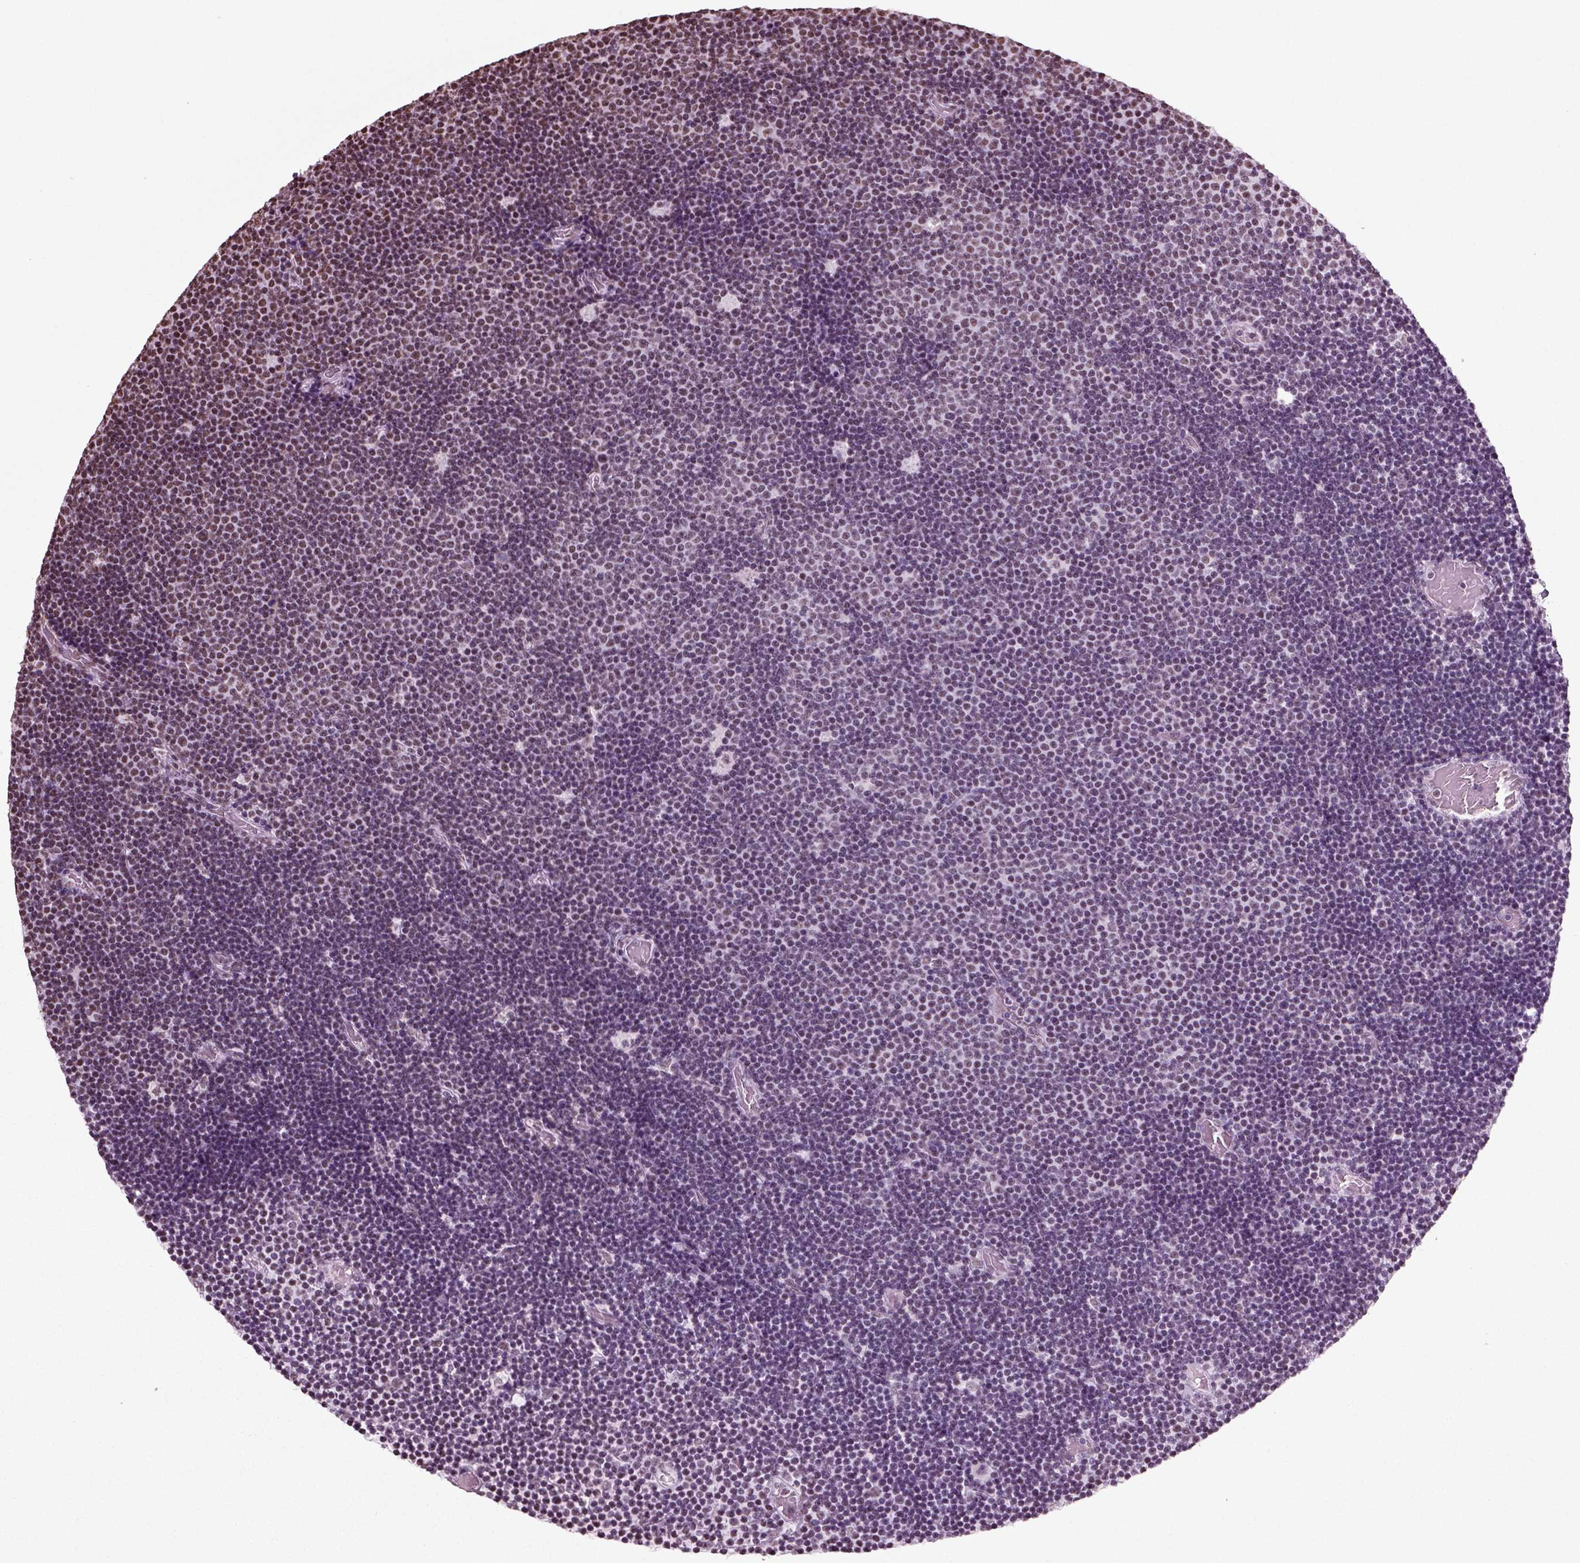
{"staining": {"intensity": "moderate", "quantity": "<25%", "location": "nuclear"}, "tissue": "lymphoma", "cell_type": "Tumor cells", "image_type": "cancer", "snomed": [{"axis": "morphology", "description": "Malignant lymphoma, non-Hodgkin's type, Low grade"}, {"axis": "topography", "description": "Brain"}], "caption": "A low amount of moderate nuclear staining is identified in approximately <25% of tumor cells in malignant lymphoma, non-Hodgkin's type (low-grade) tissue. The staining was performed using DAB (3,3'-diaminobenzidine), with brown indicating positive protein expression. Nuclei are stained blue with hematoxylin.", "gene": "POLR1H", "patient": {"sex": "female", "age": 66}}